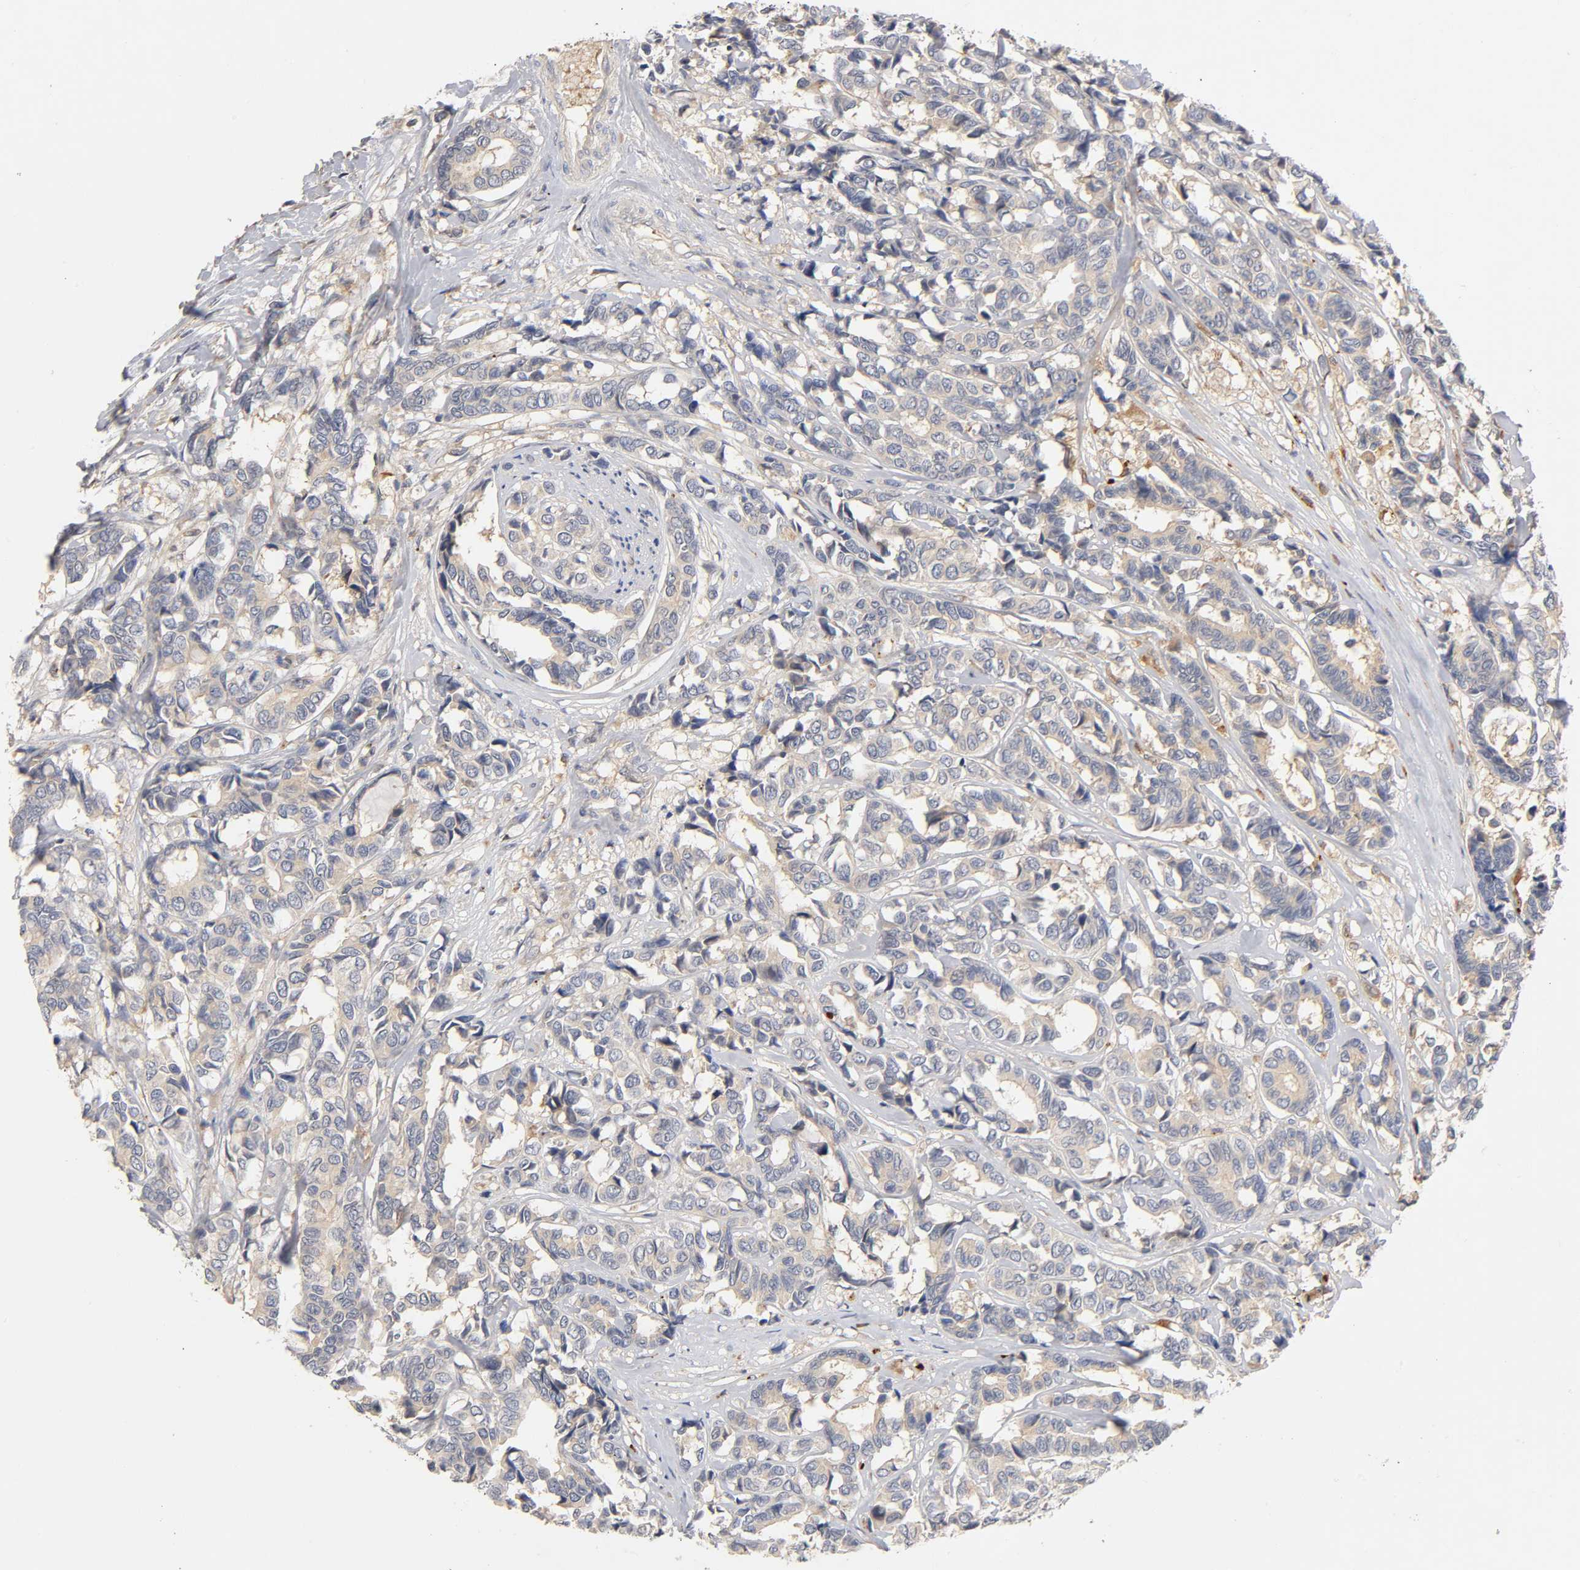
{"staining": {"intensity": "weak", "quantity": "25%-75%", "location": "cytoplasmic/membranous"}, "tissue": "breast cancer", "cell_type": "Tumor cells", "image_type": "cancer", "snomed": [{"axis": "morphology", "description": "Duct carcinoma"}, {"axis": "topography", "description": "Breast"}], "caption": "Human breast intraductal carcinoma stained with a protein marker exhibits weak staining in tumor cells.", "gene": "RHOA", "patient": {"sex": "female", "age": 87}}